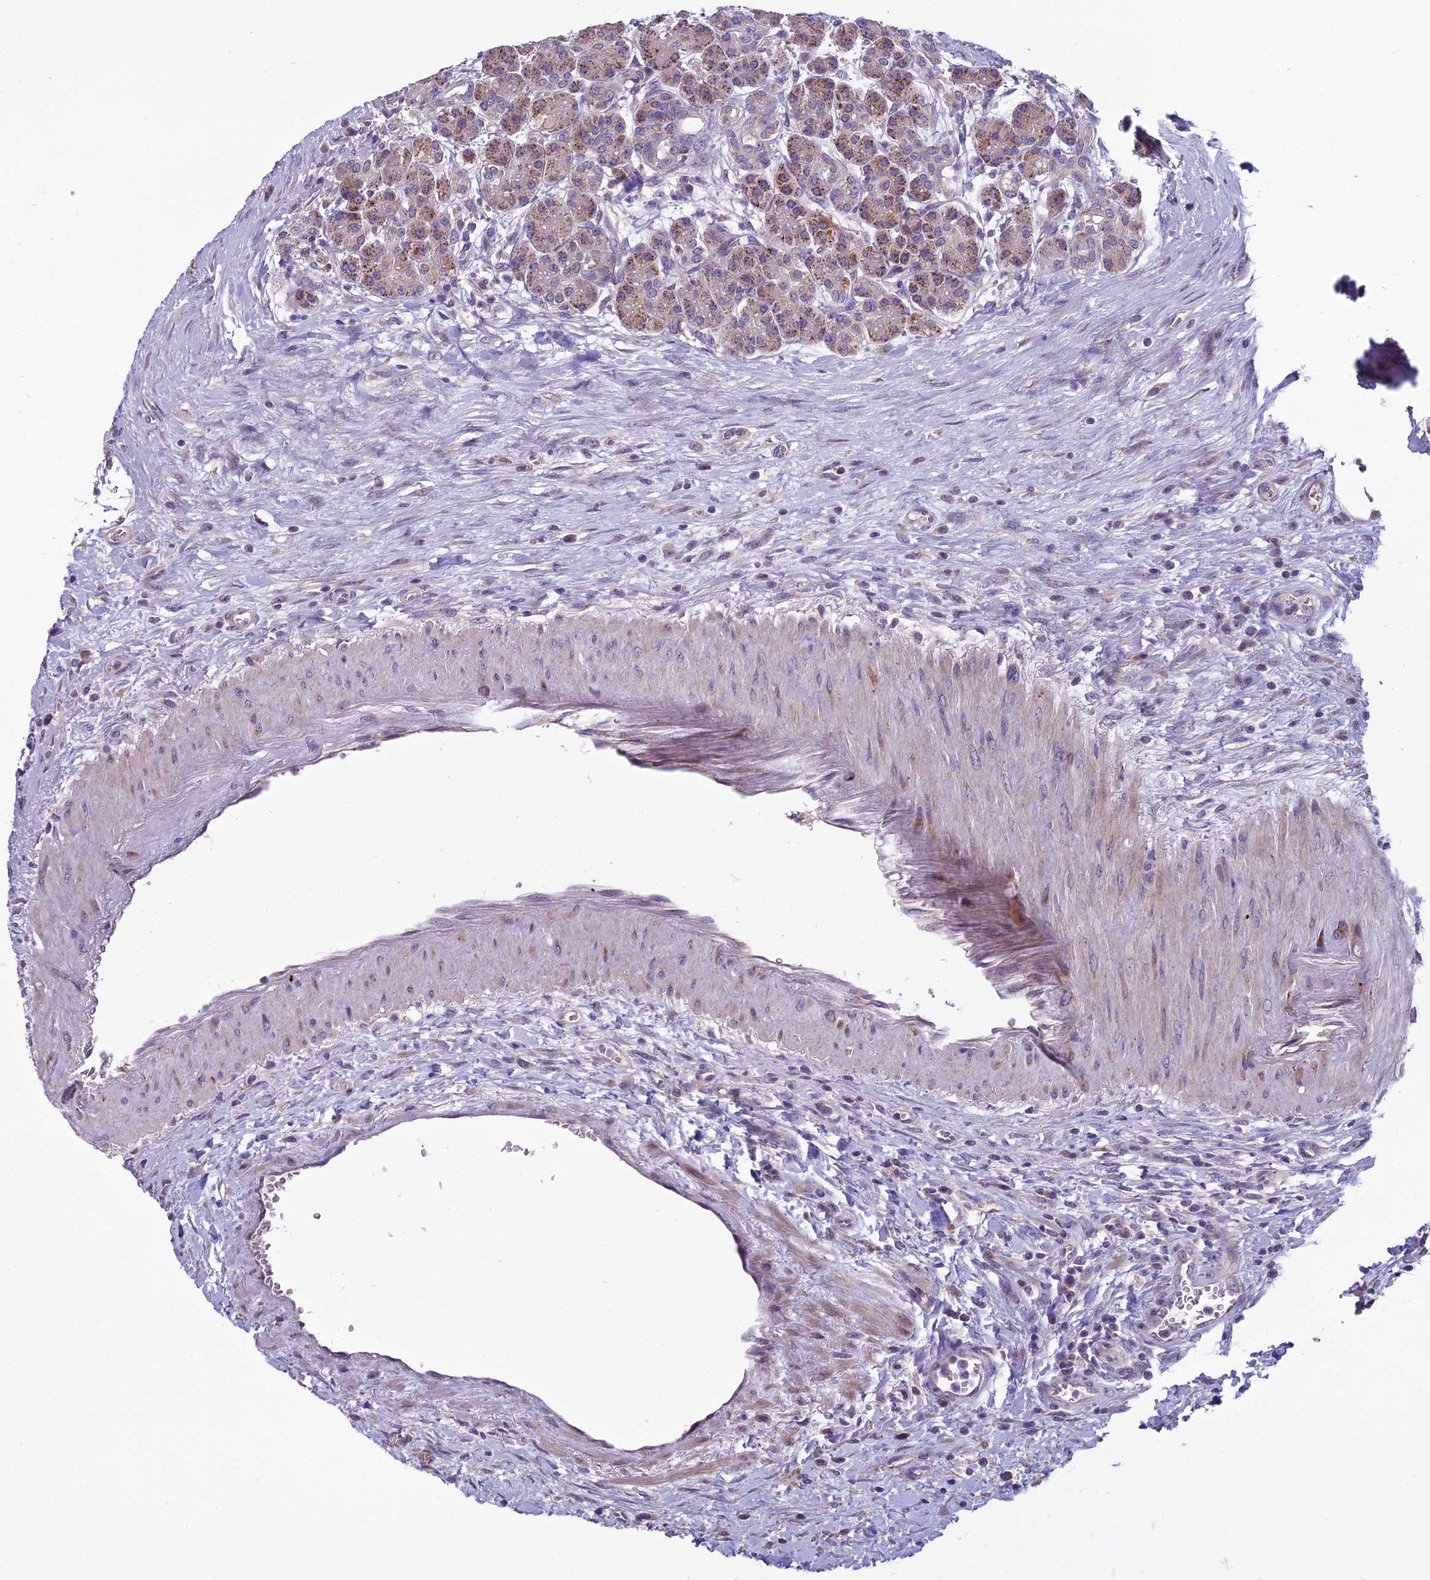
{"staining": {"intensity": "moderate", "quantity": ">75%", "location": "cytoplasmic/membranous"}, "tissue": "pancreas", "cell_type": "Exocrine glandular cells", "image_type": "normal", "snomed": [{"axis": "morphology", "description": "Normal tissue, NOS"}, {"axis": "topography", "description": "Pancreas"}], "caption": "Immunohistochemistry (IHC) (DAB (3,3'-diaminobenzidine)) staining of unremarkable pancreas reveals moderate cytoplasmic/membranous protein positivity in about >75% of exocrine glandular cells.", "gene": "DUS2", "patient": {"sex": "male", "age": 63}}